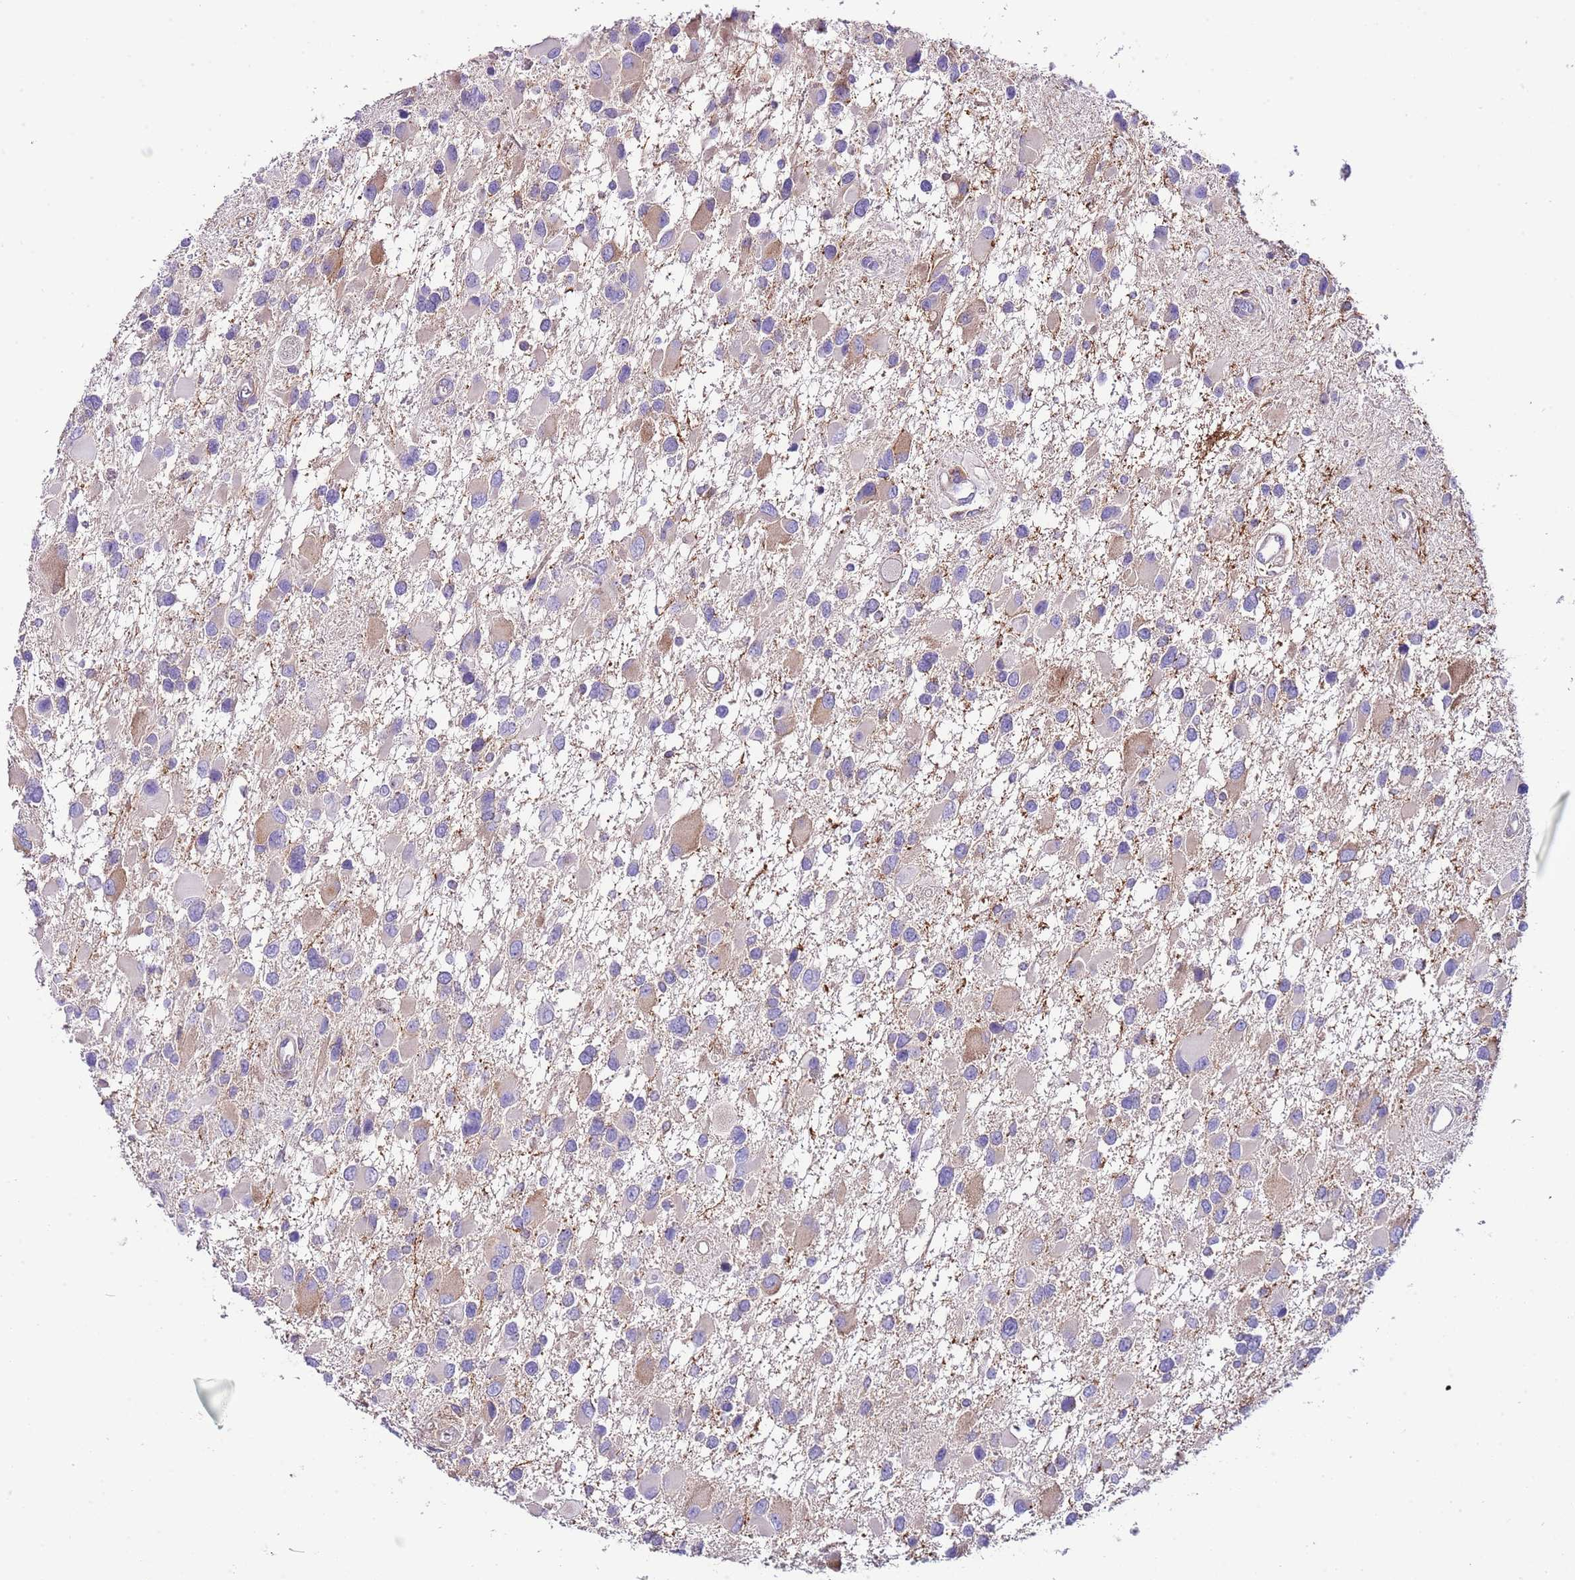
{"staining": {"intensity": "moderate", "quantity": "<25%", "location": "cytoplasmic/membranous"}, "tissue": "glioma", "cell_type": "Tumor cells", "image_type": "cancer", "snomed": [{"axis": "morphology", "description": "Glioma, malignant, High grade"}, {"axis": "topography", "description": "Brain"}], "caption": "Protein staining displays moderate cytoplasmic/membranous expression in about <25% of tumor cells in glioma.", "gene": "RPS10", "patient": {"sex": "male", "age": 53}}